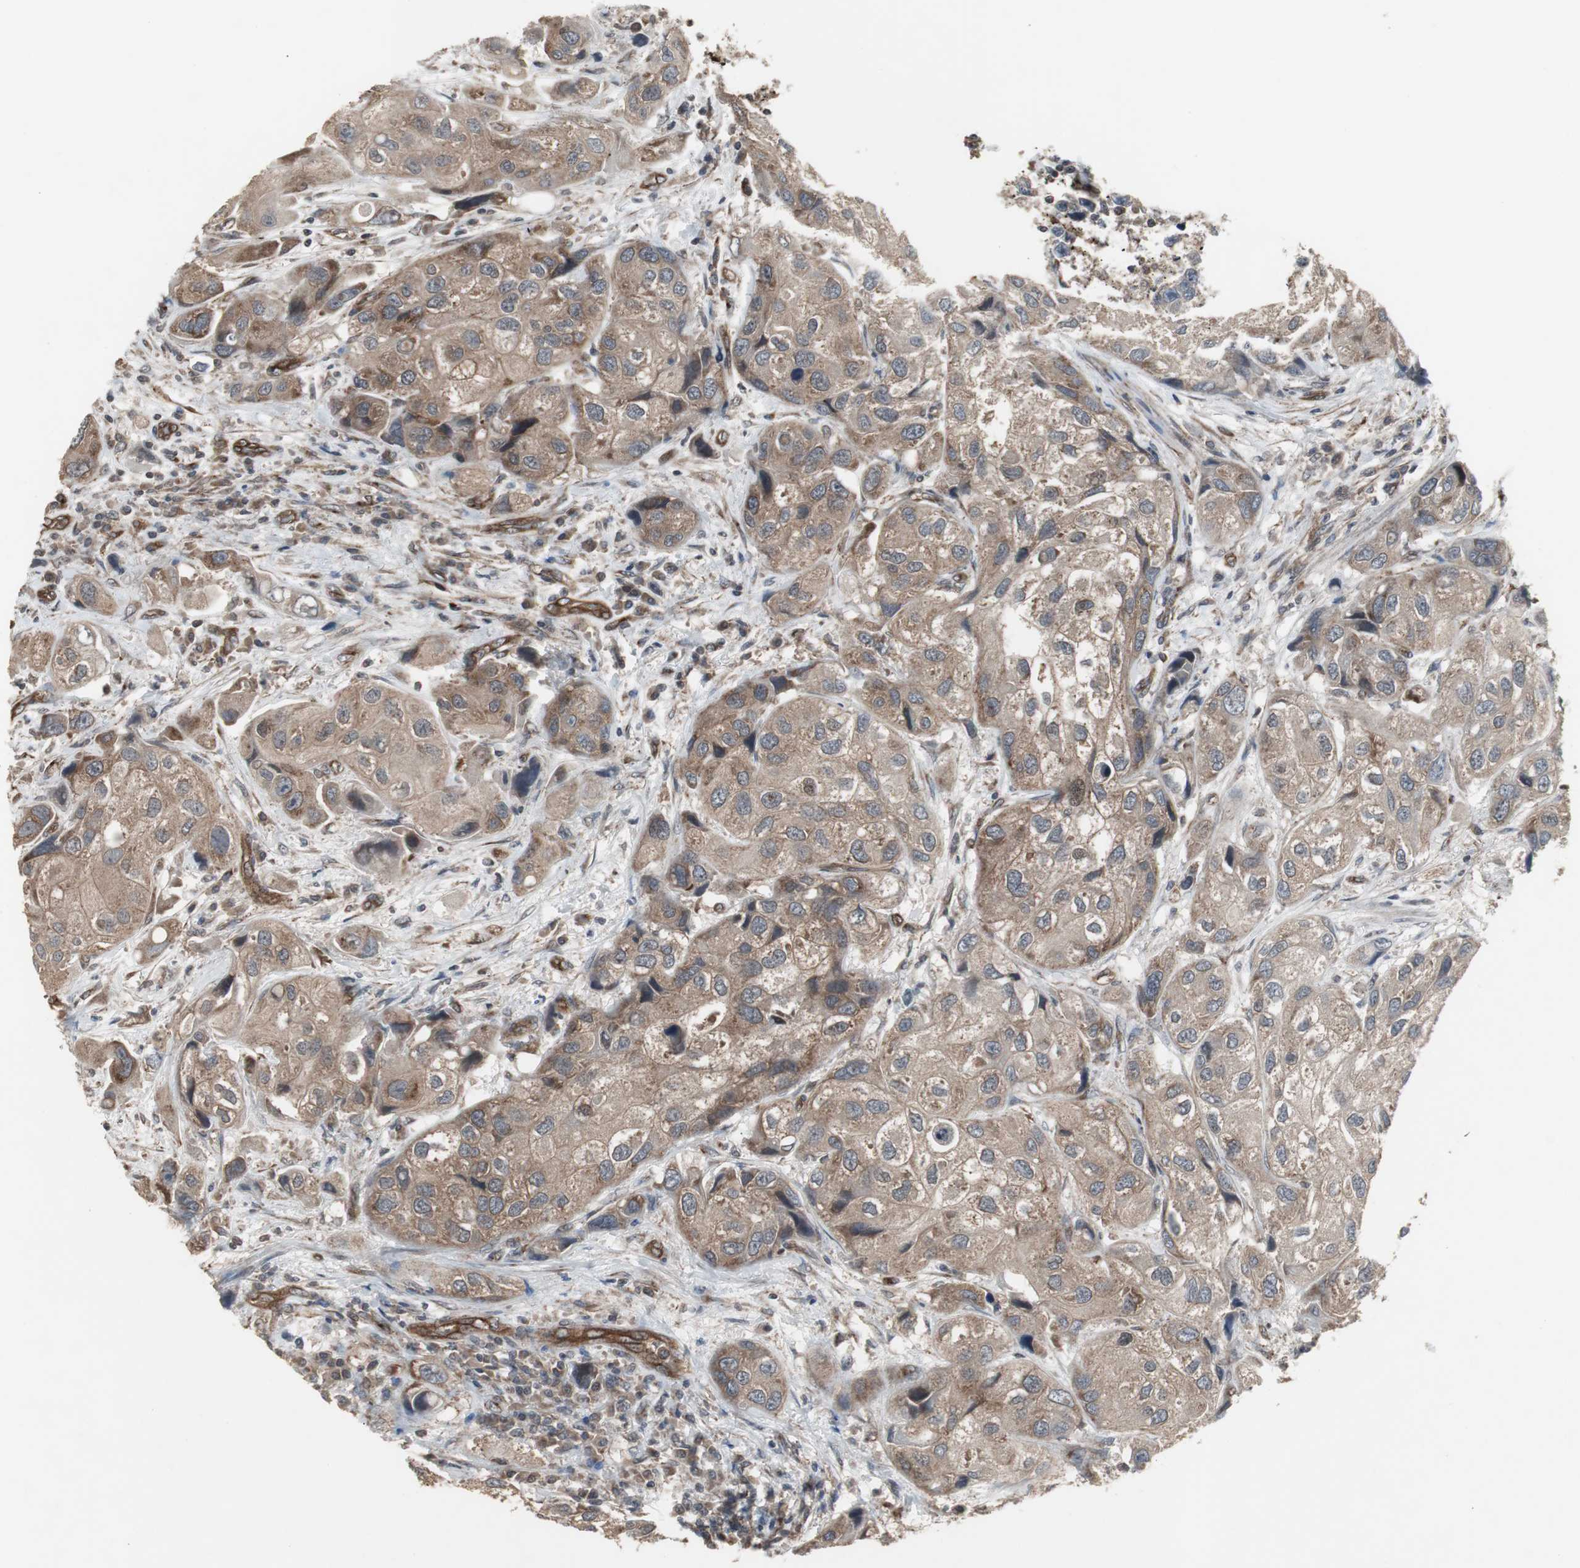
{"staining": {"intensity": "moderate", "quantity": ">75%", "location": "cytoplasmic/membranous"}, "tissue": "urothelial cancer", "cell_type": "Tumor cells", "image_type": "cancer", "snomed": [{"axis": "morphology", "description": "Urothelial carcinoma, High grade"}, {"axis": "topography", "description": "Urinary bladder"}], "caption": "Immunohistochemical staining of high-grade urothelial carcinoma shows medium levels of moderate cytoplasmic/membranous protein staining in approximately >75% of tumor cells. Using DAB (3,3'-diaminobenzidine) (brown) and hematoxylin (blue) stains, captured at high magnification using brightfield microscopy.", "gene": "ATP2B2", "patient": {"sex": "female", "age": 64}}